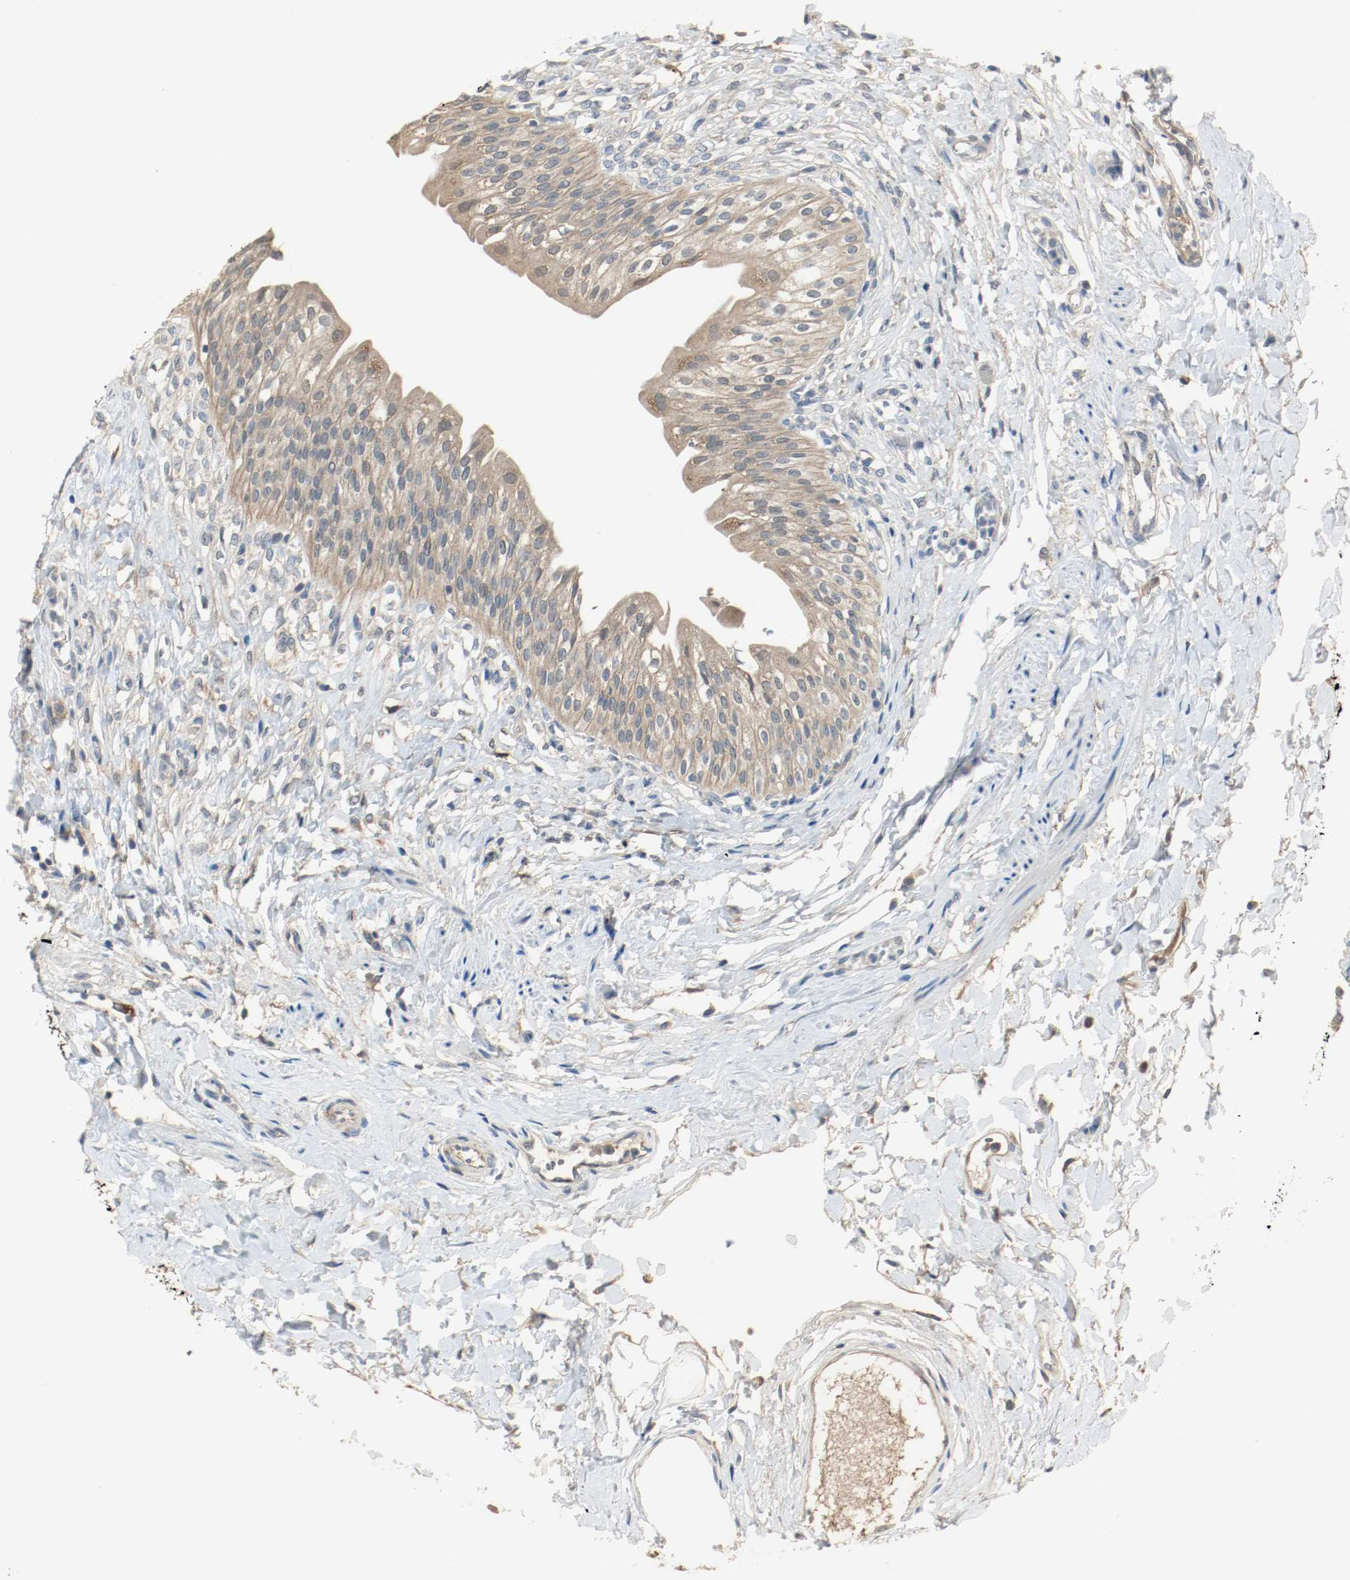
{"staining": {"intensity": "weak", "quantity": ">75%", "location": "cytoplasmic/membranous"}, "tissue": "urinary bladder", "cell_type": "Urothelial cells", "image_type": "normal", "snomed": [{"axis": "morphology", "description": "Normal tissue, NOS"}, {"axis": "topography", "description": "Urinary bladder"}], "caption": "A brown stain labels weak cytoplasmic/membranous expression of a protein in urothelial cells of benign human urinary bladder. Using DAB (brown) and hematoxylin (blue) stains, captured at high magnification using brightfield microscopy.", "gene": "MELTF", "patient": {"sex": "female", "age": 80}}